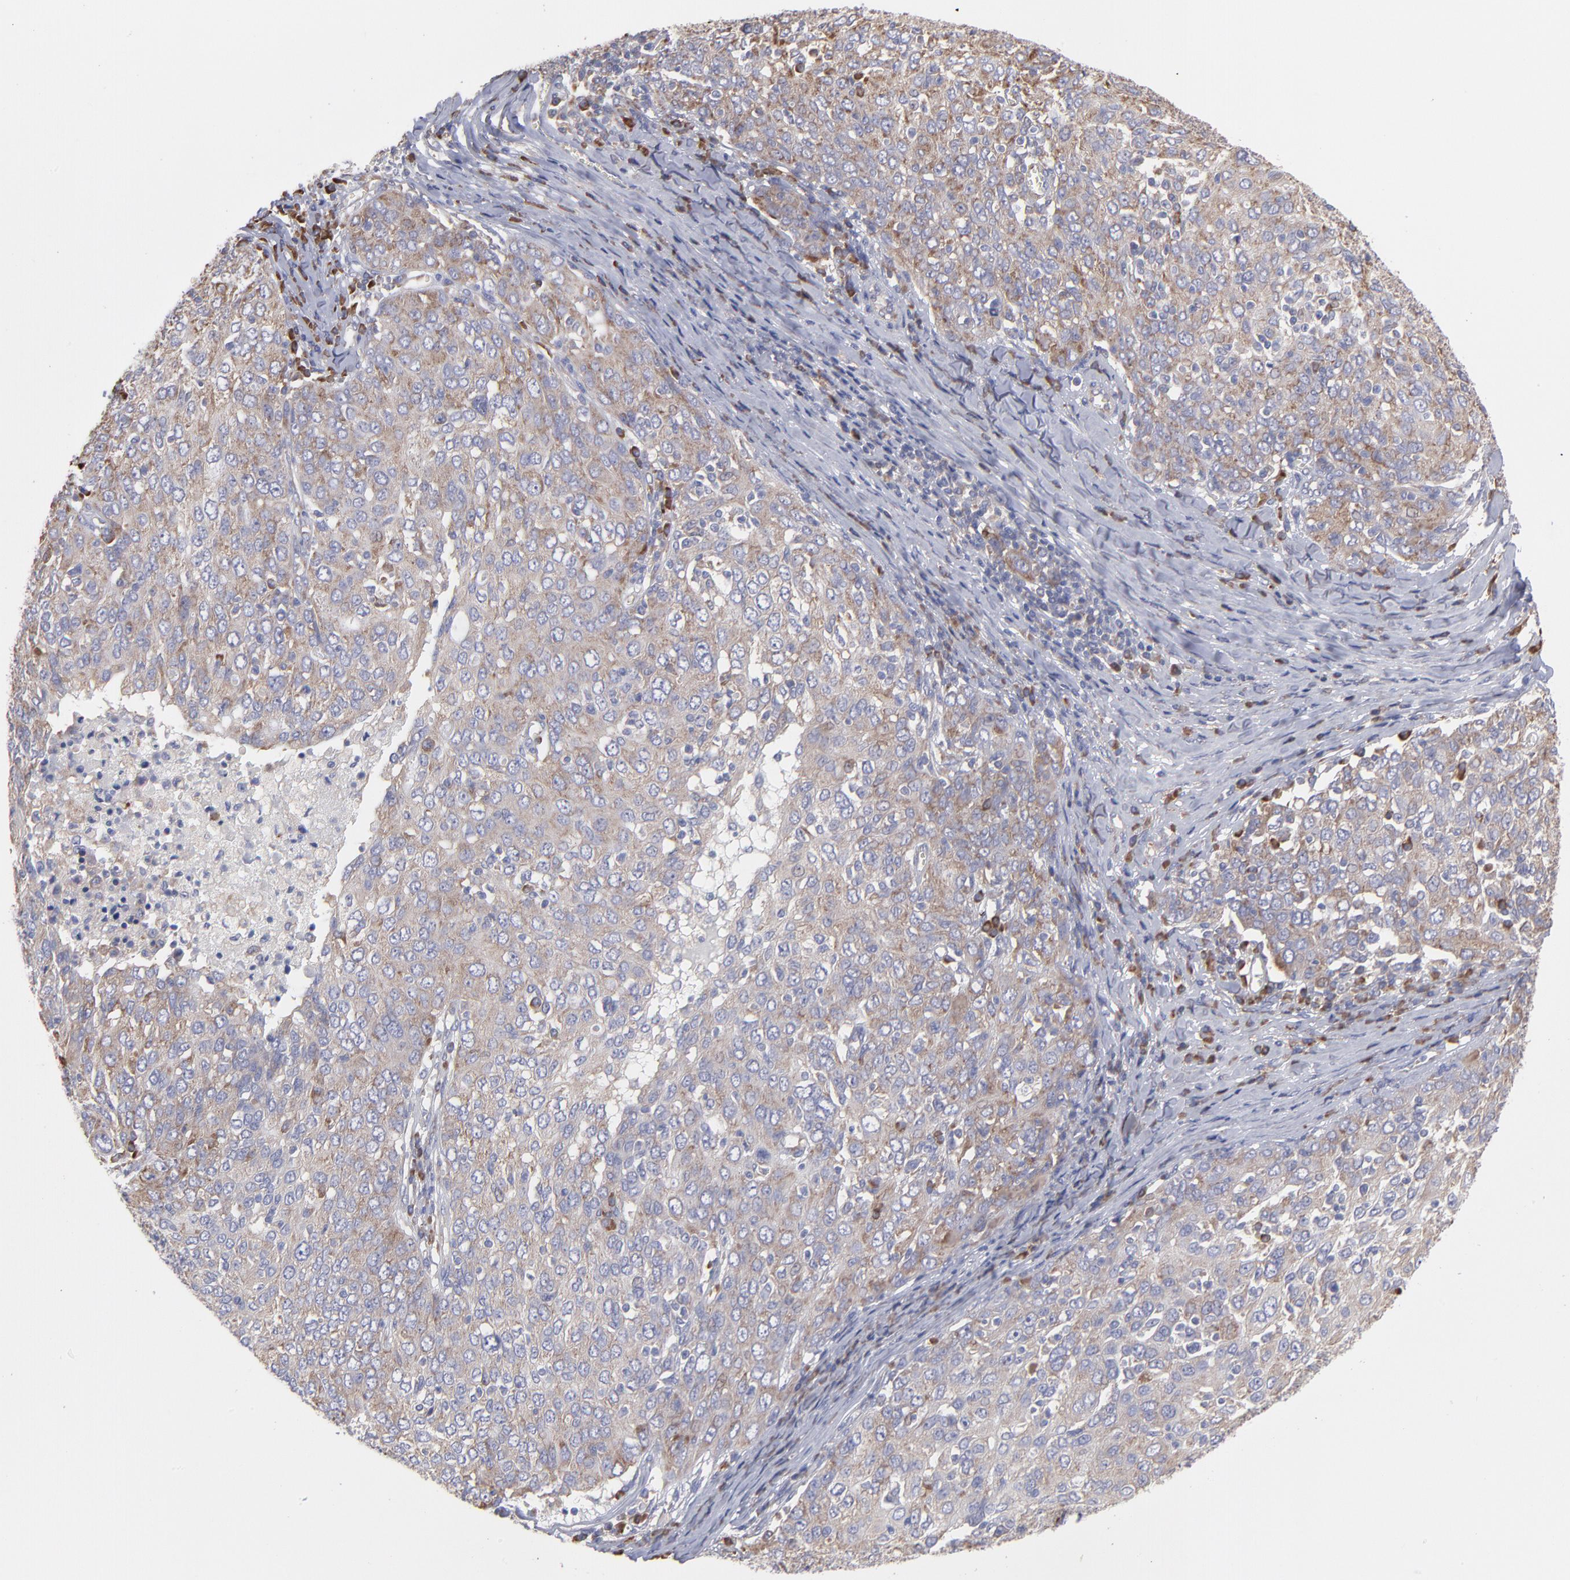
{"staining": {"intensity": "weak", "quantity": "<25%", "location": "cytoplasmic/membranous"}, "tissue": "ovarian cancer", "cell_type": "Tumor cells", "image_type": "cancer", "snomed": [{"axis": "morphology", "description": "Carcinoma, endometroid"}, {"axis": "topography", "description": "Ovary"}], "caption": "The image exhibits no staining of tumor cells in endometroid carcinoma (ovarian). (DAB immunohistochemistry with hematoxylin counter stain).", "gene": "RPLP0", "patient": {"sex": "female", "age": 50}}